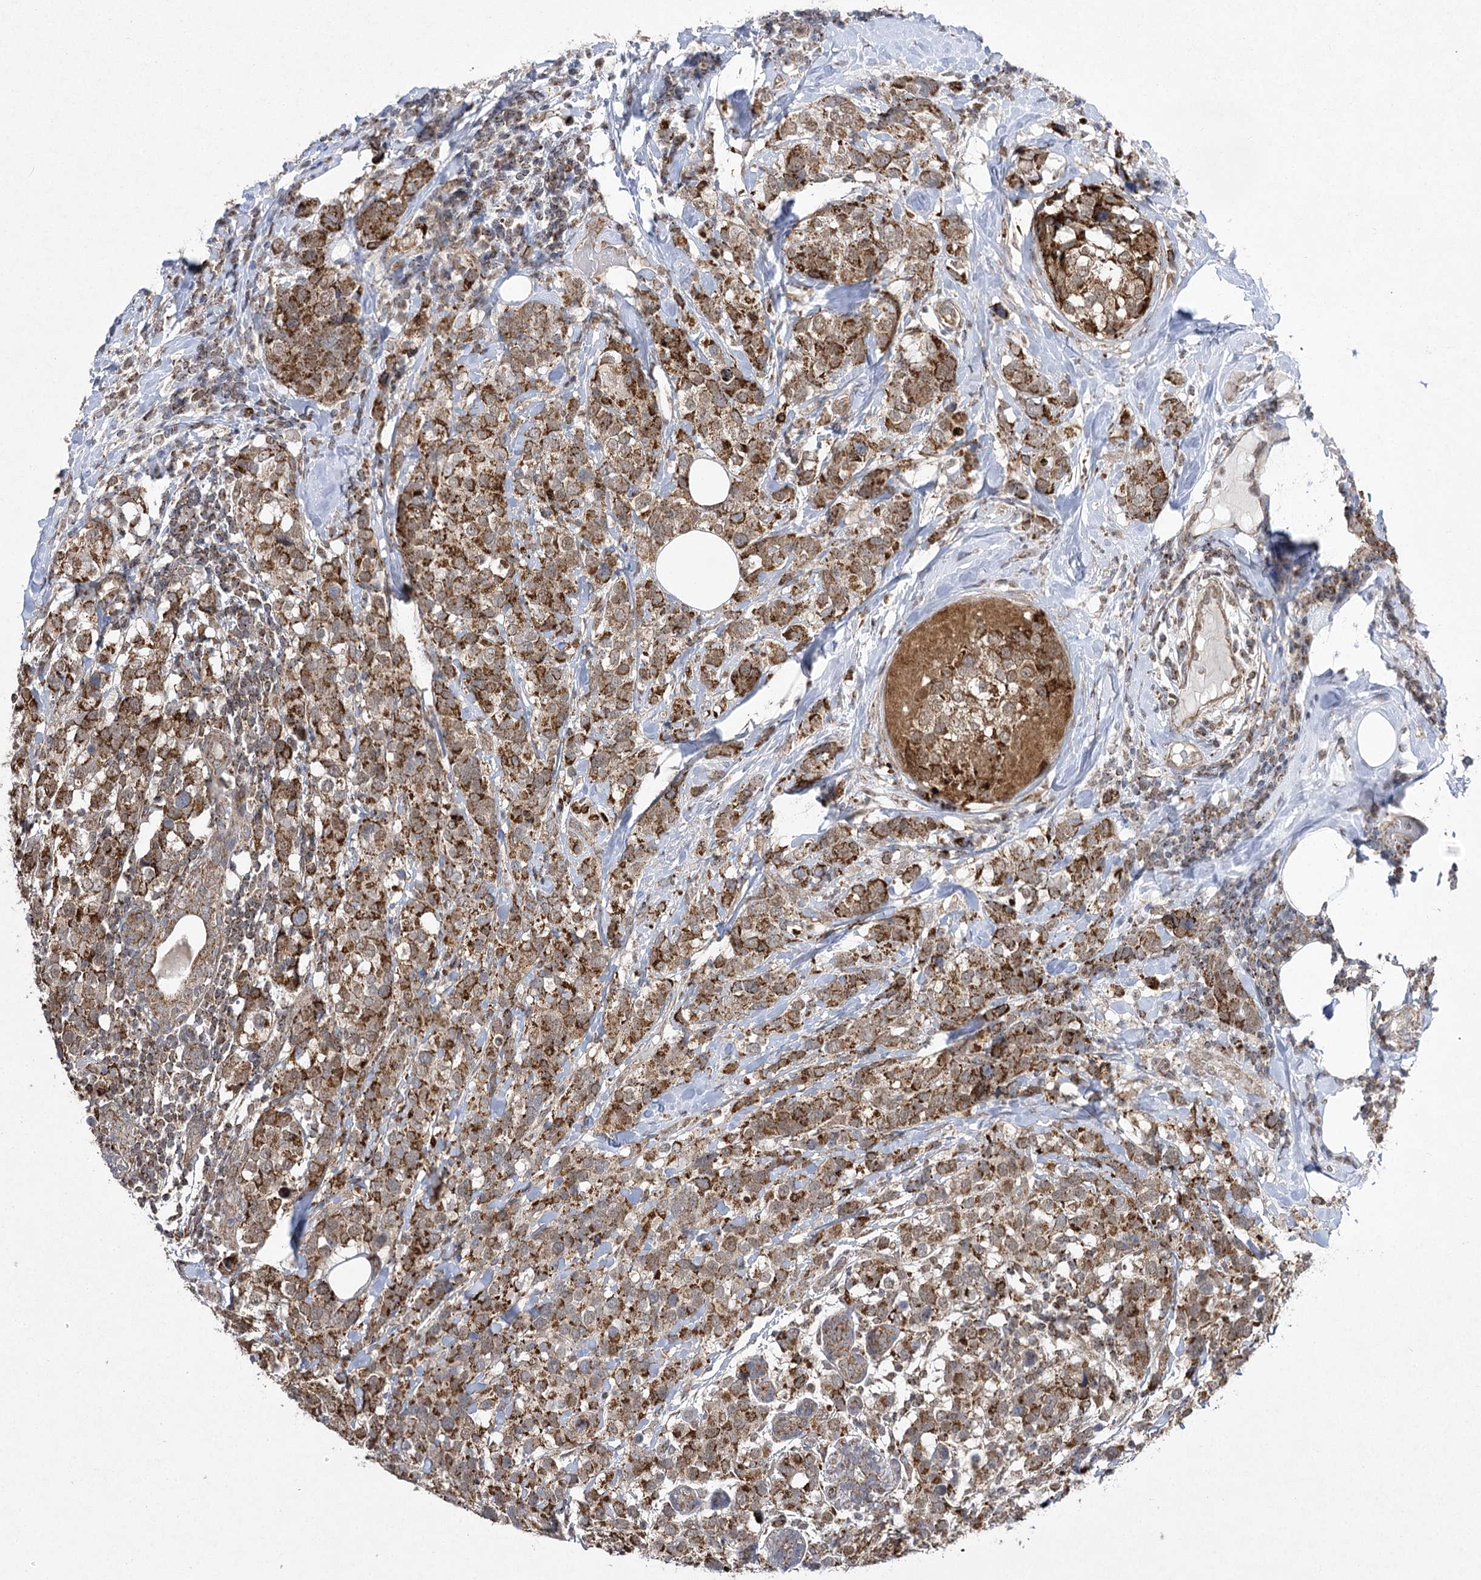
{"staining": {"intensity": "strong", "quantity": ">75%", "location": "cytoplasmic/membranous"}, "tissue": "breast cancer", "cell_type": "Tumor cells", "image_type": "cancer", "snomed": [{"axis": "morphology", "description": "Lobular carcinoma"}, {"axis": "topography", "description": "Breast"}], "caption": "Protein expression analysis of breast lobular carcinoma demonstrates strong cytoplasmic/membranous staining in about >75% of tumor cells. The staining was performed using DAB to visualize the protein expression in brown, while the nuclei were stained in blue with hematoxylin (Magnification: 20x).", "gene": "SLC4A1AP", "patient": {"sex": "female", "age": 59}}